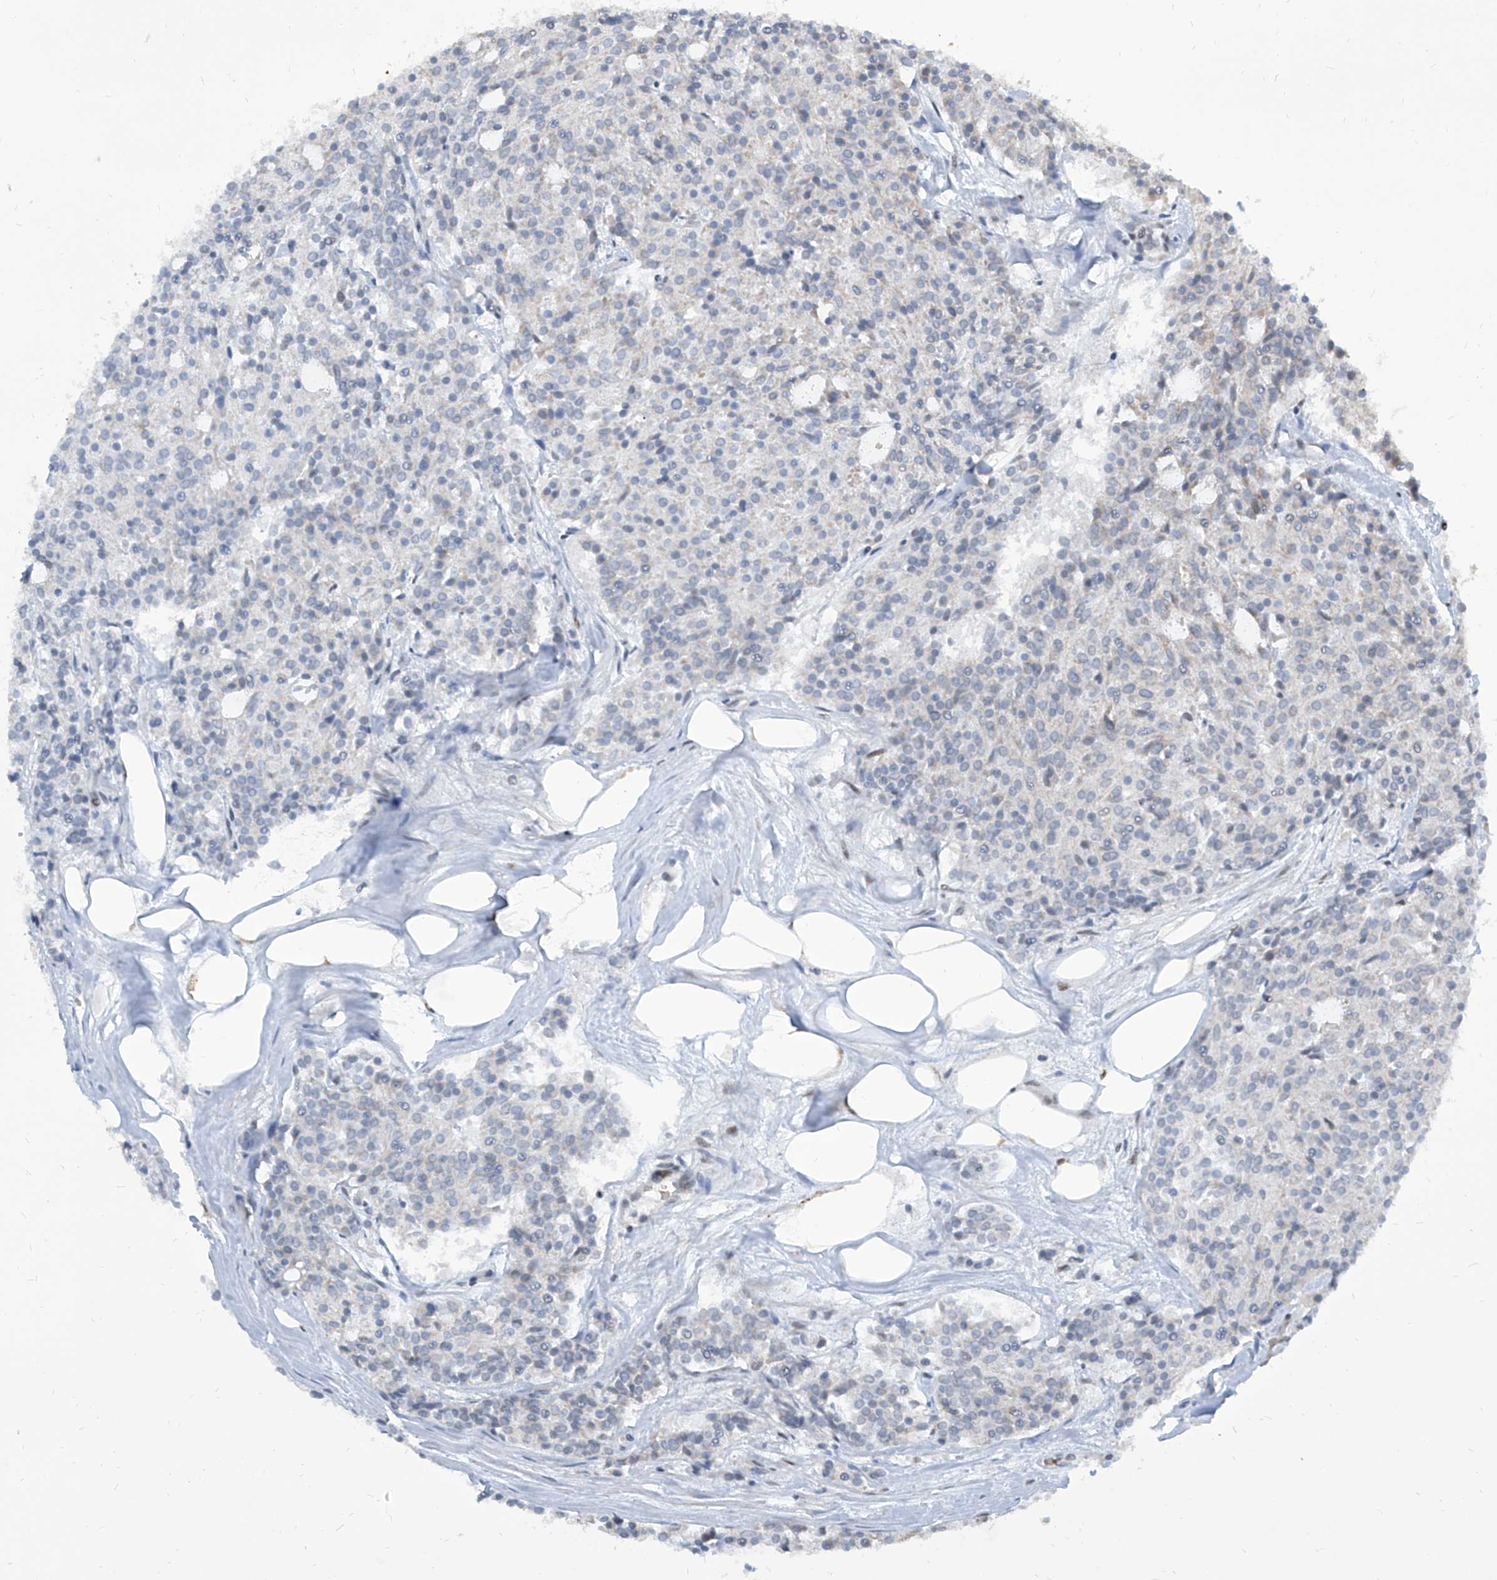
{"staining": {"intensity": "negative", "quantity": "none", "location": "none"}, "tissue": "carcinoid", "cell_type": "Tumor cells", "image_type": "cancer", "snomed": [{"axis": "morphology", "description": "Carcinoid, malignant, NOS"}, {"axis": "topography", "description": "Pancreas"}], "caption": "IHC photomicrograph of neoplastic tissue: human carcinoid (malignant) stained with DAB demonstrates no significant protein expression in tumor cells.", "gene": "IRF2", "patient": {"sex": "female", "age": 54}}